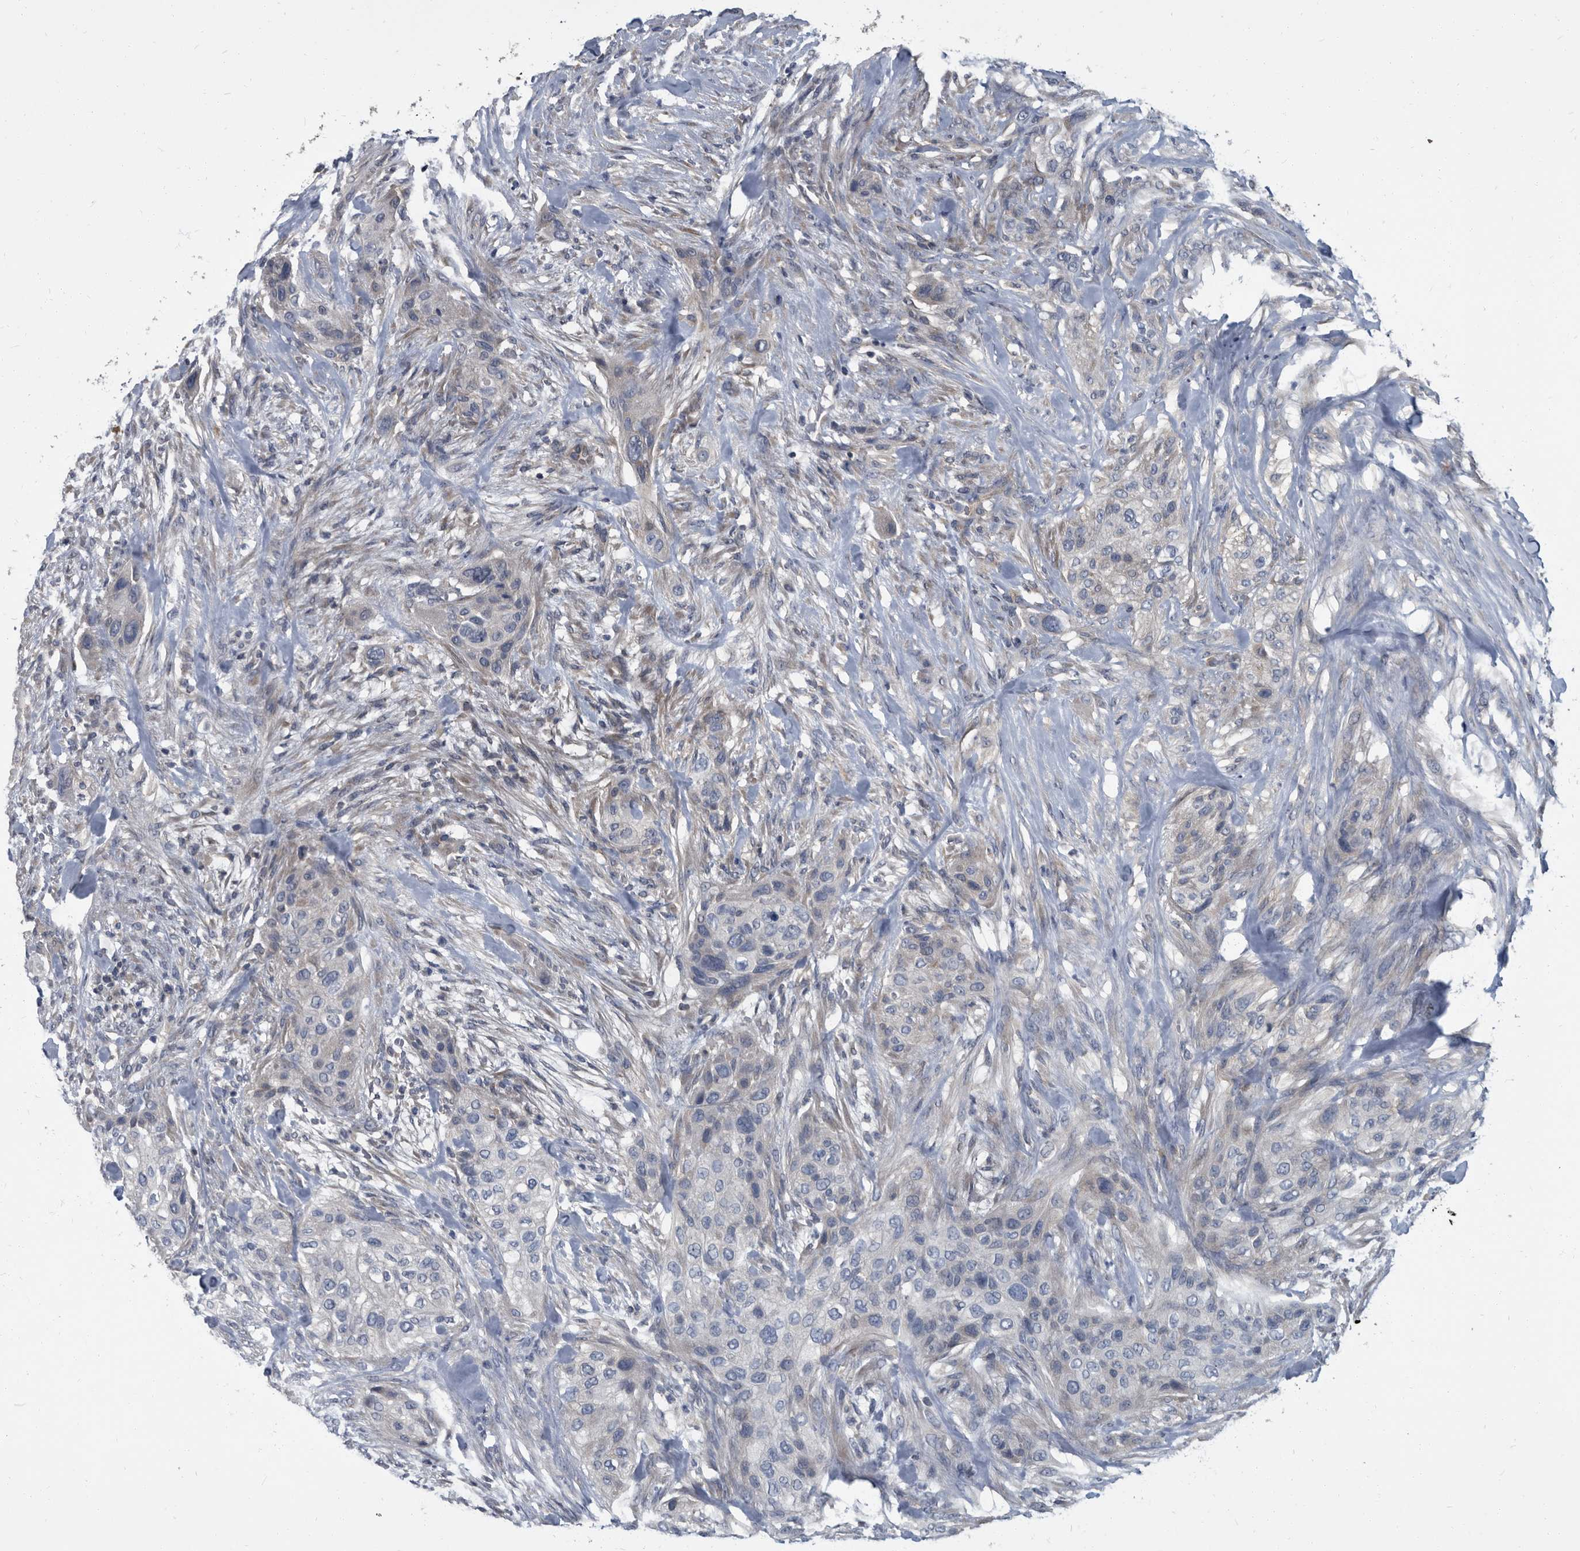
{"staining": {"intensity": "negative", "quantity": "none", "location": "none"}, "tissue": "urothelial cancer", "cell_type": "Tumor cells", "image_type": "cancer", "snomed": [{"axis": "morphology", "description": "Urothelial carcinoma, High grade"}, {"axis": "topography", "description": "Urinary bladder"}], "caption": "Immunohistochemical staining of urothelial cancer displays no significant staining in tumor cells. Nuclei are stained in blue.", "gene": "CDV3", "patient": {"sex": "male", "age": 35}}